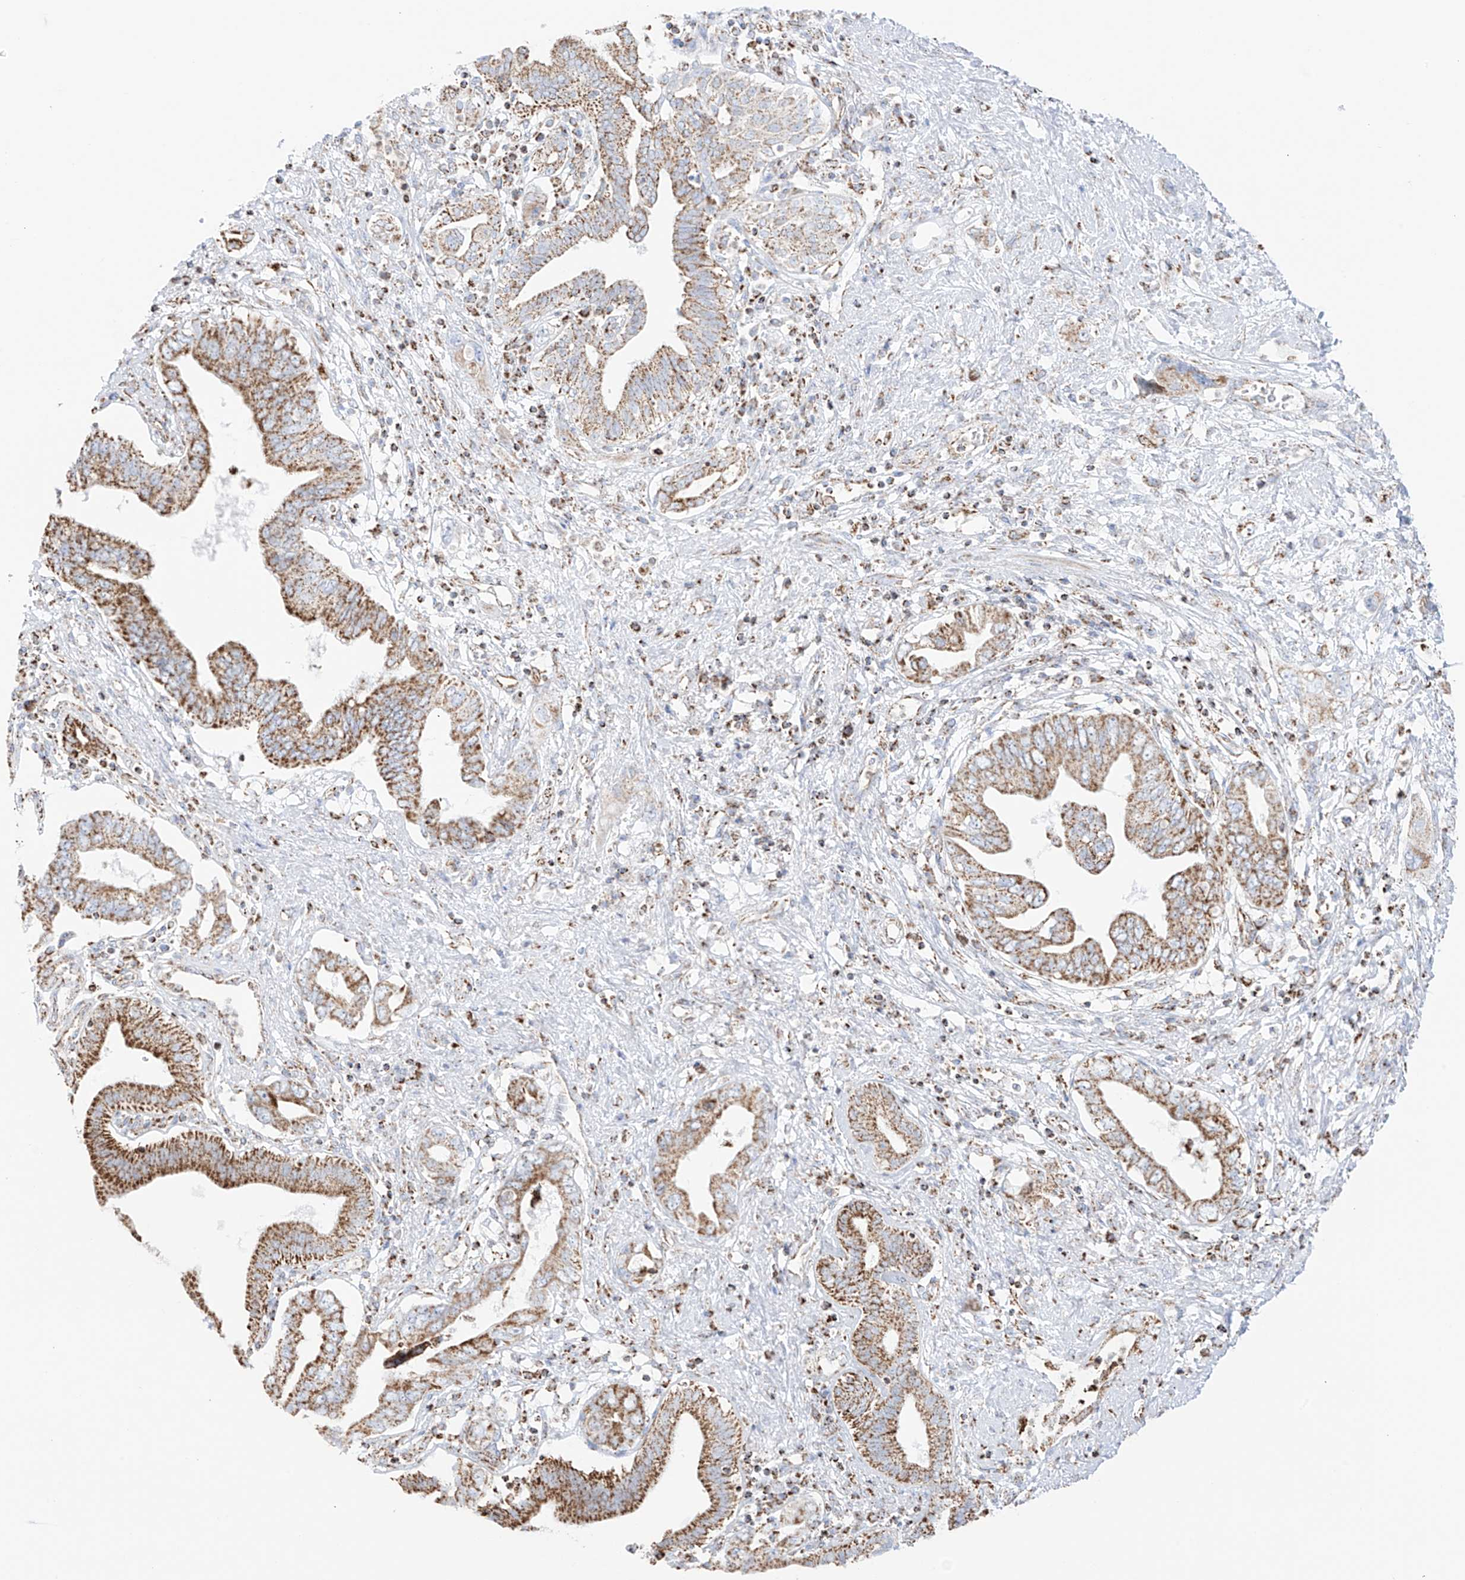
{"staining": {"intensity": "moderate", "quantity": ">75%", "location": "cytoplasmic/membranous"}, "tissue": "pancreatic cancer", "cell_type": "Tumor cells", "image_type": "cancer", "snomed": [{"axis": "morphology", "description": "Adenocarcinoma, NOS"}, {"axis": "topography", "description": "Pancreas"}], "caption": "Moderate cytoplasmic/membranous expression for a protein is identified in approximately >75% of tumor cells of pancreatic cancer using IHC.", "gene": "XKR3", "patient": {"sex": "female", "age": 73}}